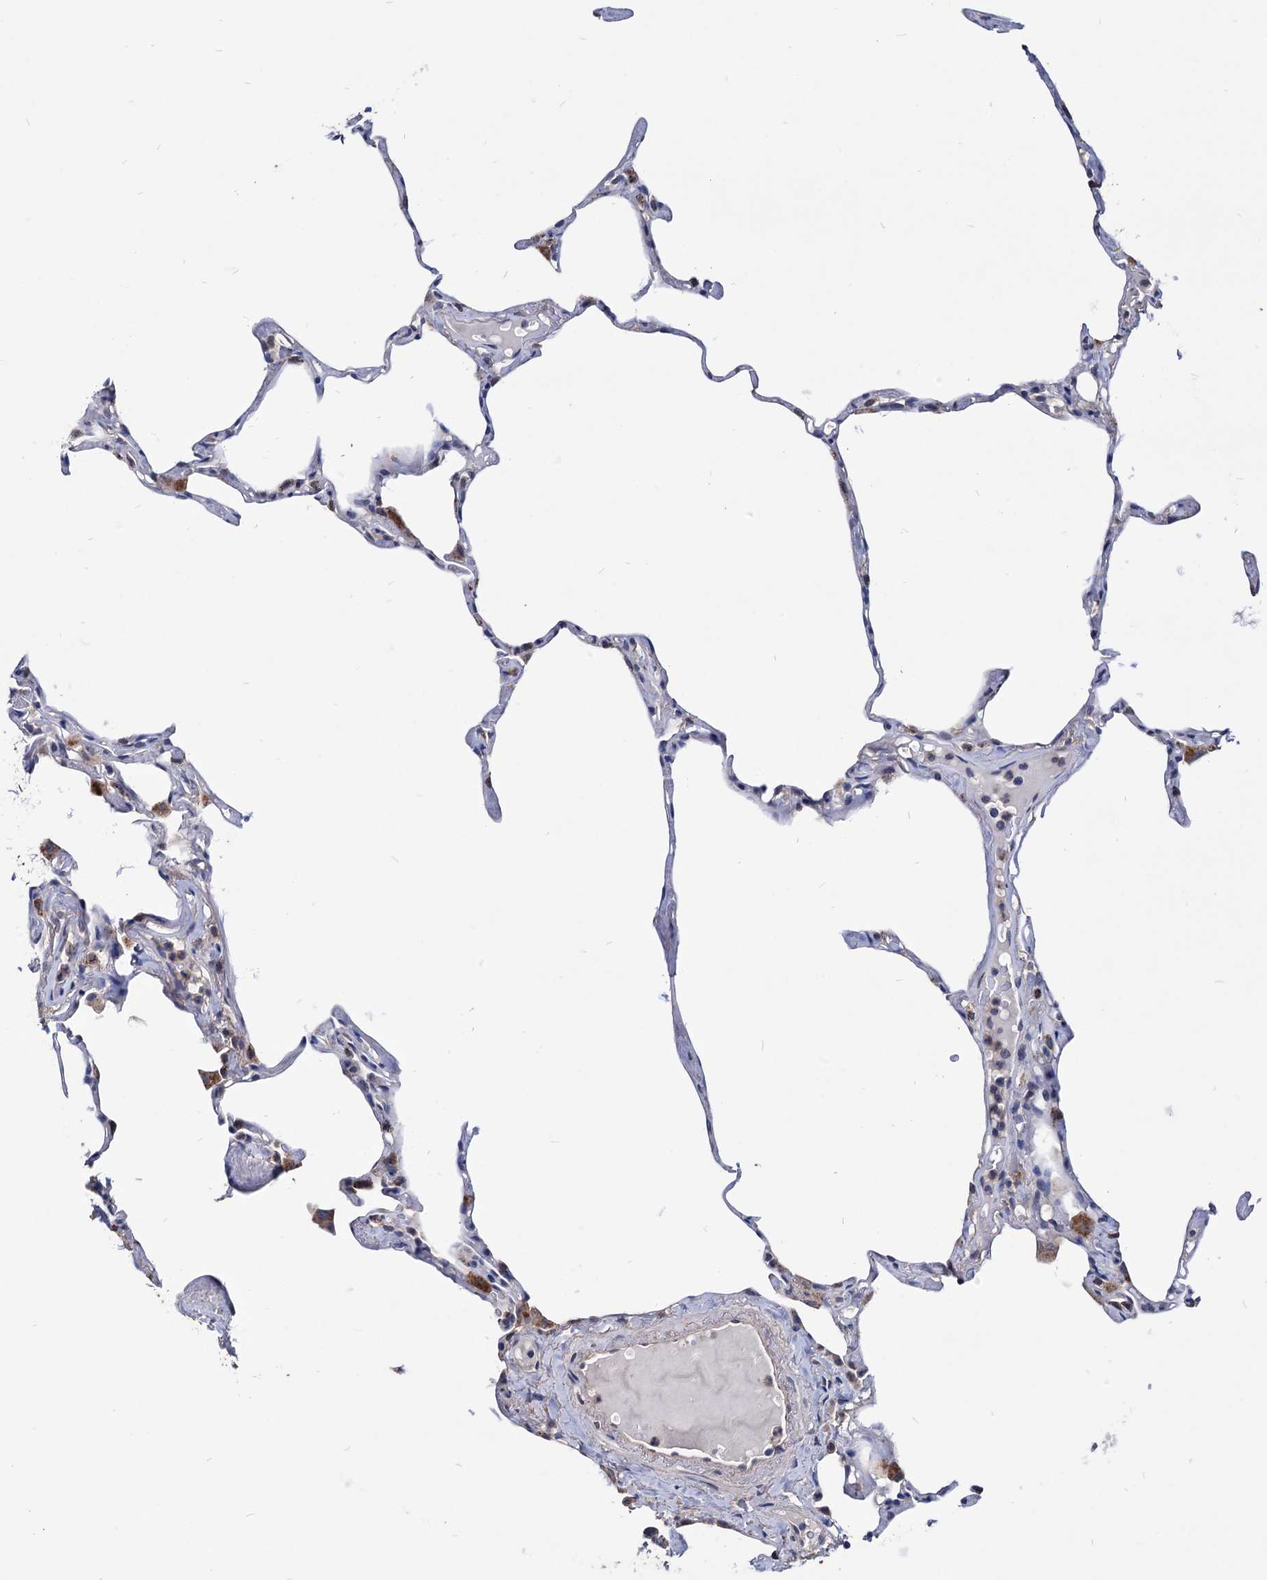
{"staining": {"intensity": "moderate", "quantity": "<25%", "location": "cytoplasmic/membranous"}, "tissue": "lung", "cell_type": "Alveolar cells", "image_type": "normal", "snomed": [{"axis": "morphology", "description": "Normal tissue, NOS"}, {"axis": "topography", "description": "Lung"}], "caption": "Lung stained with DAB (3,3'-diaminobenzidine) immunohistochemistry (IHC) reveals low levels of moderate cytoplasmic/membranous staining in about <25% of alveolar cells. (brown staining indicates protein expression, while blue staining denotes nuclei).", "gene": "ESD", "patient": {"sex": "male", "age": 65}}